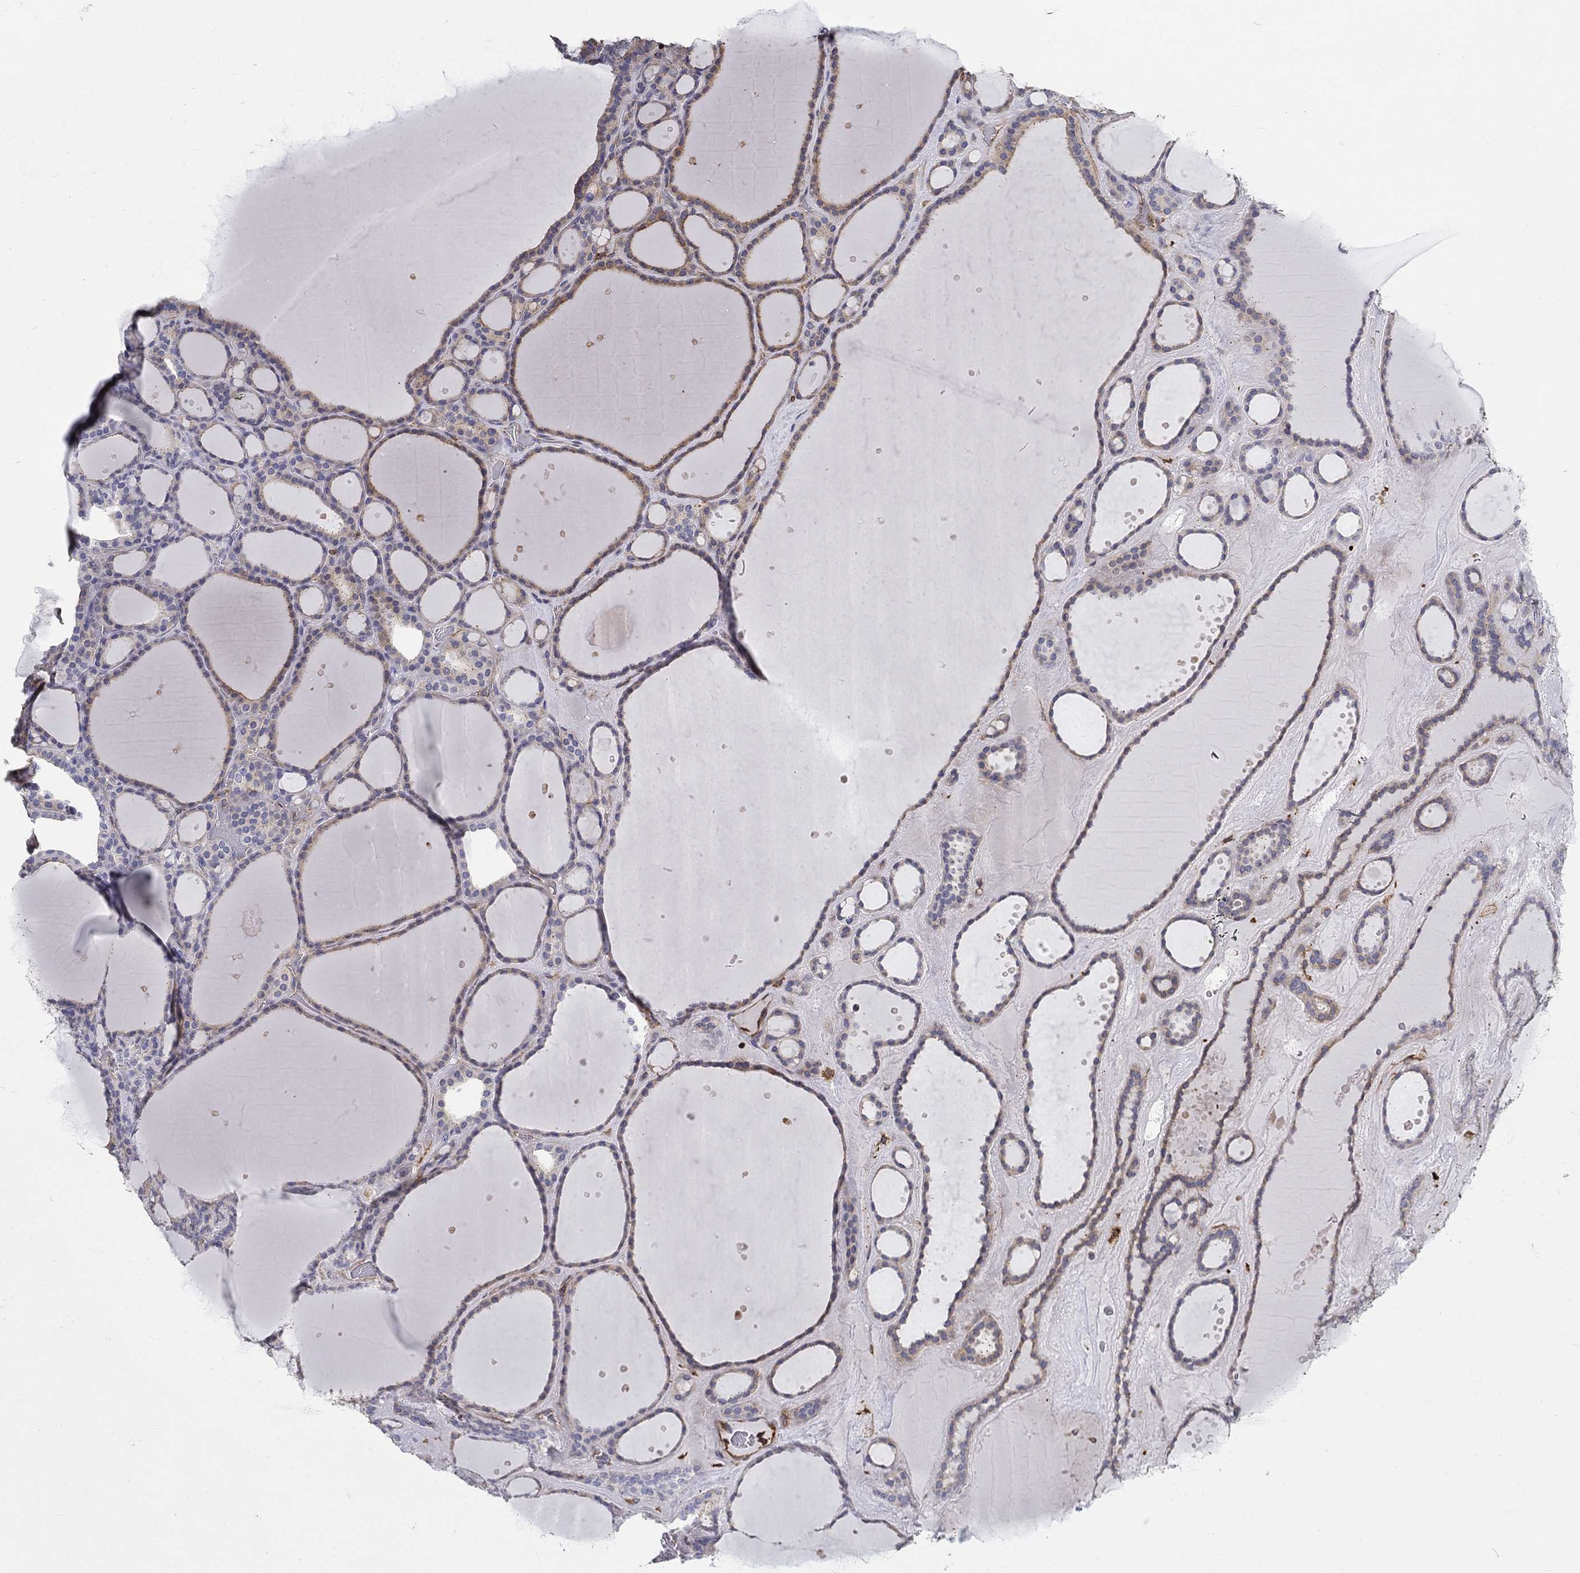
{"staining": {"intensity": "weak", "quantity": ">75%", "location": "cytoplasmic/membranous"}, "tissue": "thyroid gland", "cell_type": "Glandular cells", "image_type": "normal", "snomed": [{"axis": "morphology", "description": "Normal tissue, NOS"}, {"axis": "topography", "description": "Thyroid gland"}], "caption": "A histopathology image showing weak cytoplasmic/membranous staining in about >75% of glandular cells in unremarkable thyroid gland, as visualized by brown immunohistochemical staining.", "gene": "NPHP1", "patient": {"sex": "male", "age": 63}}